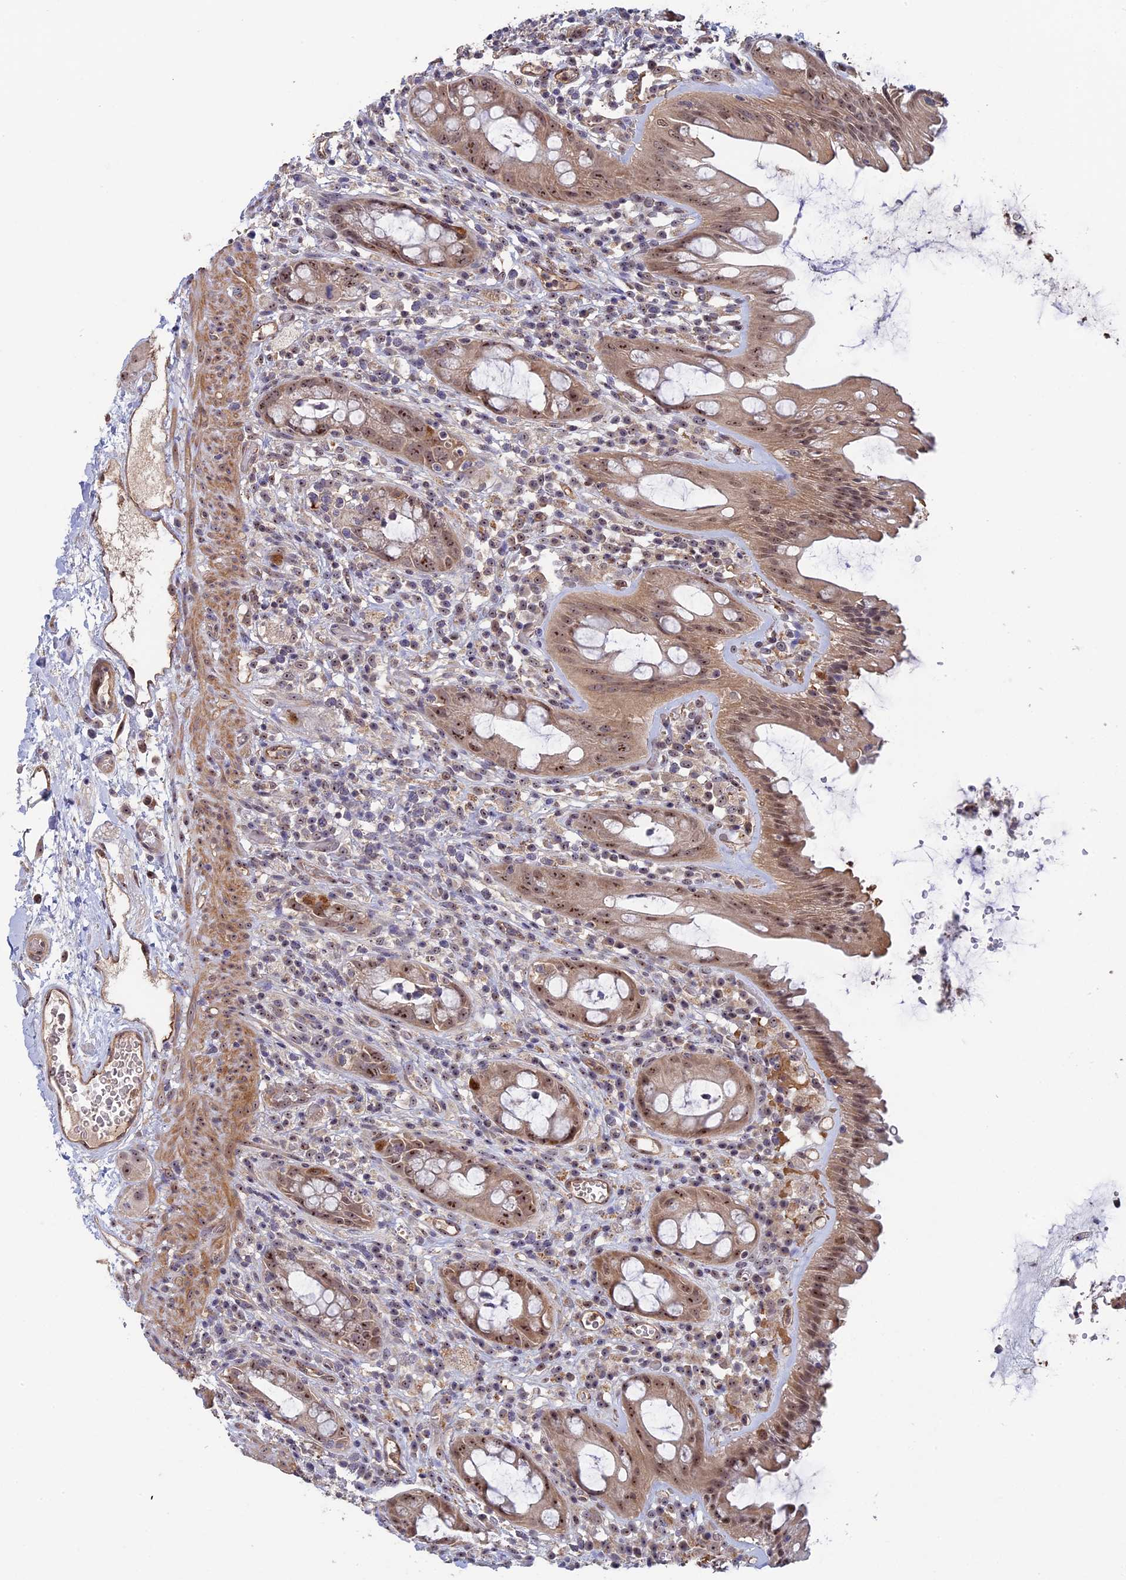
{"staining": {"intensity": "moderate", "quantity": ">75%", "location": "cytoplasmic/membranous,nuclear"}, "tissue": "rectum", "cell_type": "Glandular cells", "image_type": "normal", "snomed": [{"axis": "morphology", "description": "Normal tissue, NOS"}, {"axis": "topography", "description": "Rectum"}], "caption": "Unremarkable rectum was stained to show a protein in brown. There is medium levels of moderate cytoplasmic/membranous,nuclear expression in about >75% of glandular cells. (DAB (3,3'-diaminobenzidine) = brown stain, brightfield microscopy at high magnification).", "gene": "FAM98C", "patient": {"sex": "female", "age": 57}}